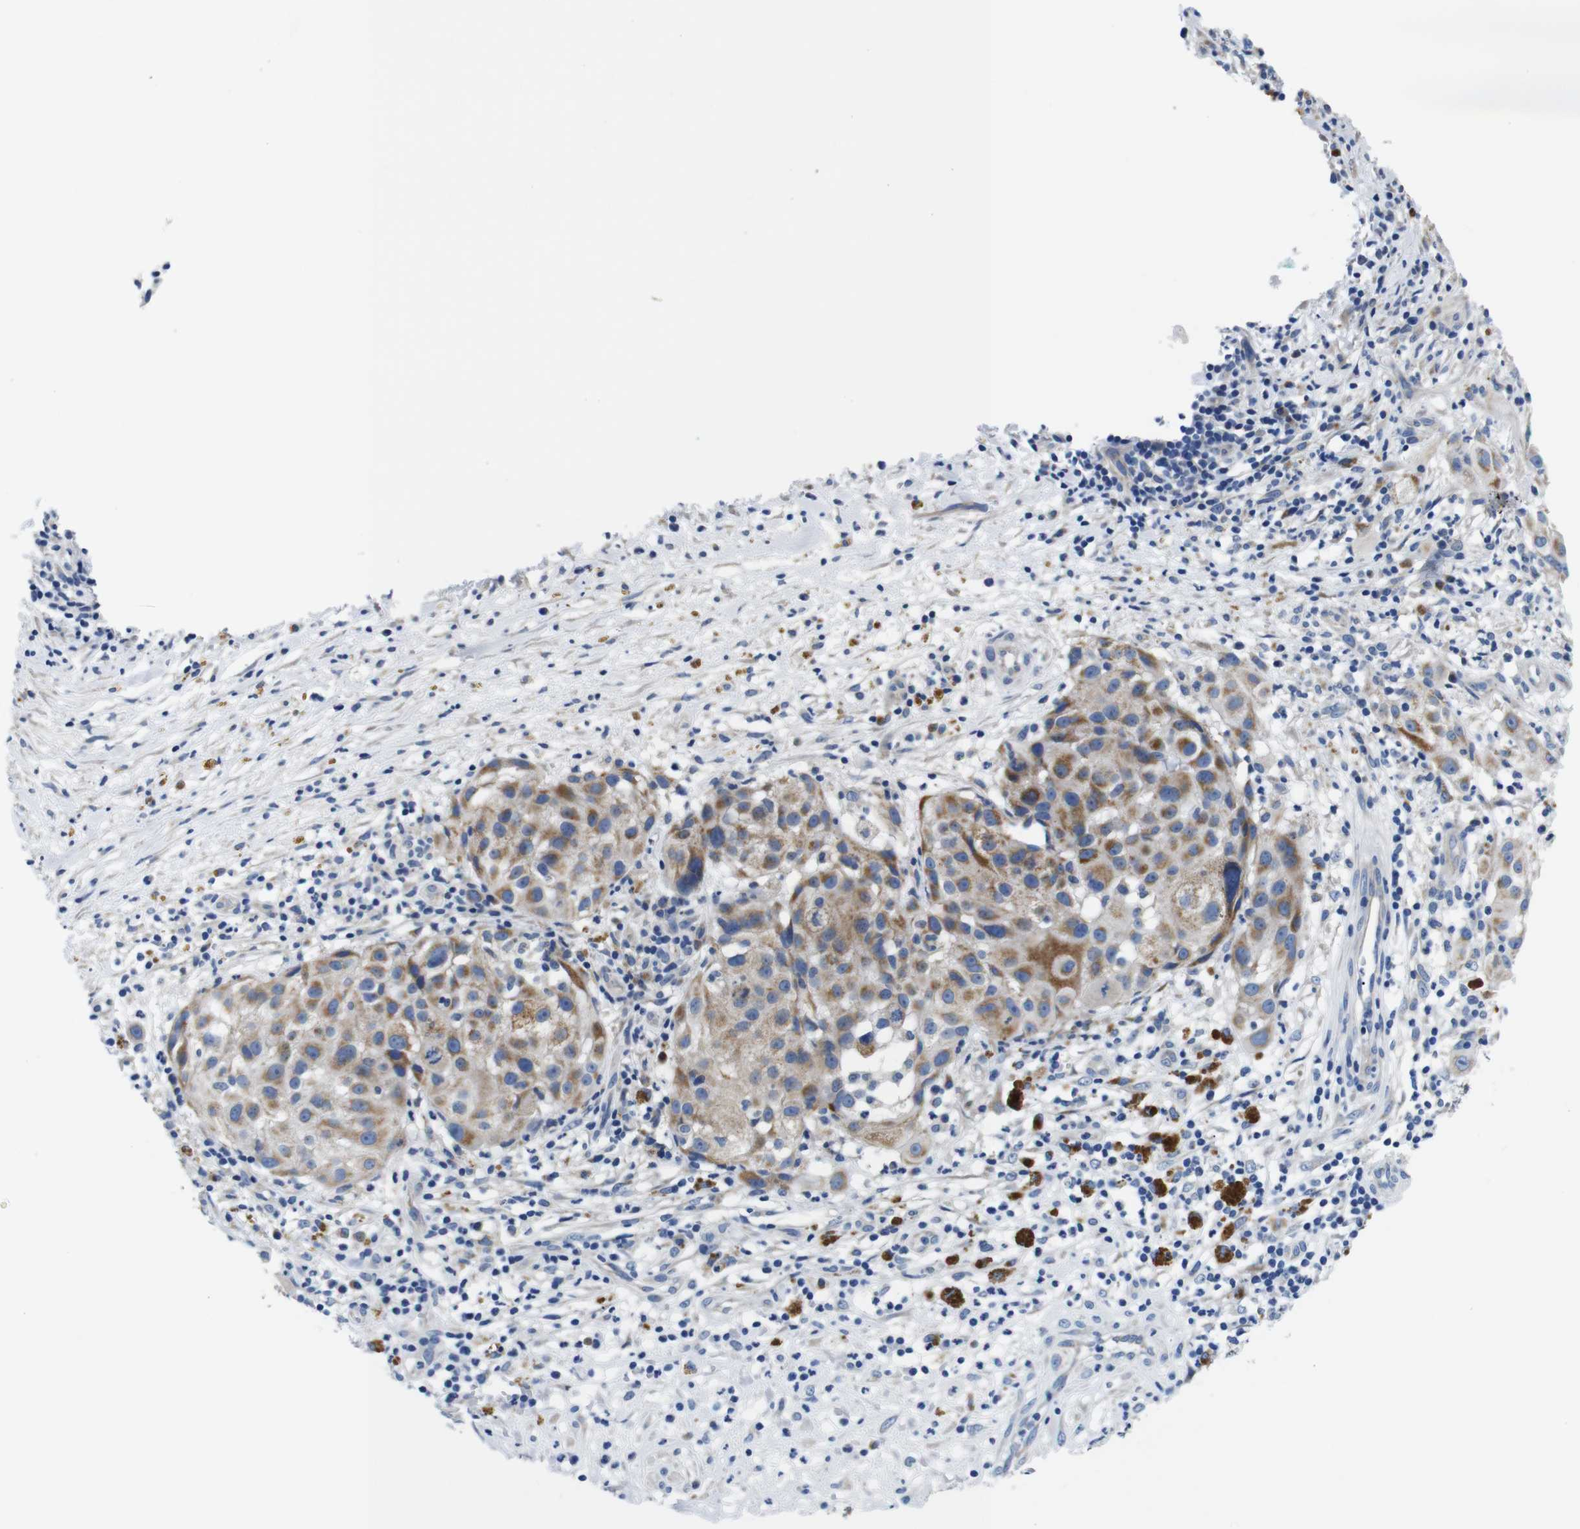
{"staining": {"intensity": "moderate", "quantity": ">75%", "location": "cytoplasmic/membranous"}, "tissue": "melanoma", "cell_type": "Tumor cells", "image_type": "cancer", "snomed": [{"axis": "morphology", "description": "Necrosis, NOS"}, {"axis": "morphology", "description": "Malignant melanoma, NOS"}, {"axis": "topography", "description": "Skin"}], "caption": "Moderate cytoplasmic/membranous staining is seen in approximately >75% of tumor cells in melanoma.", "gene": "SNX19", "patient": {"sex": "female", "age": 87}}